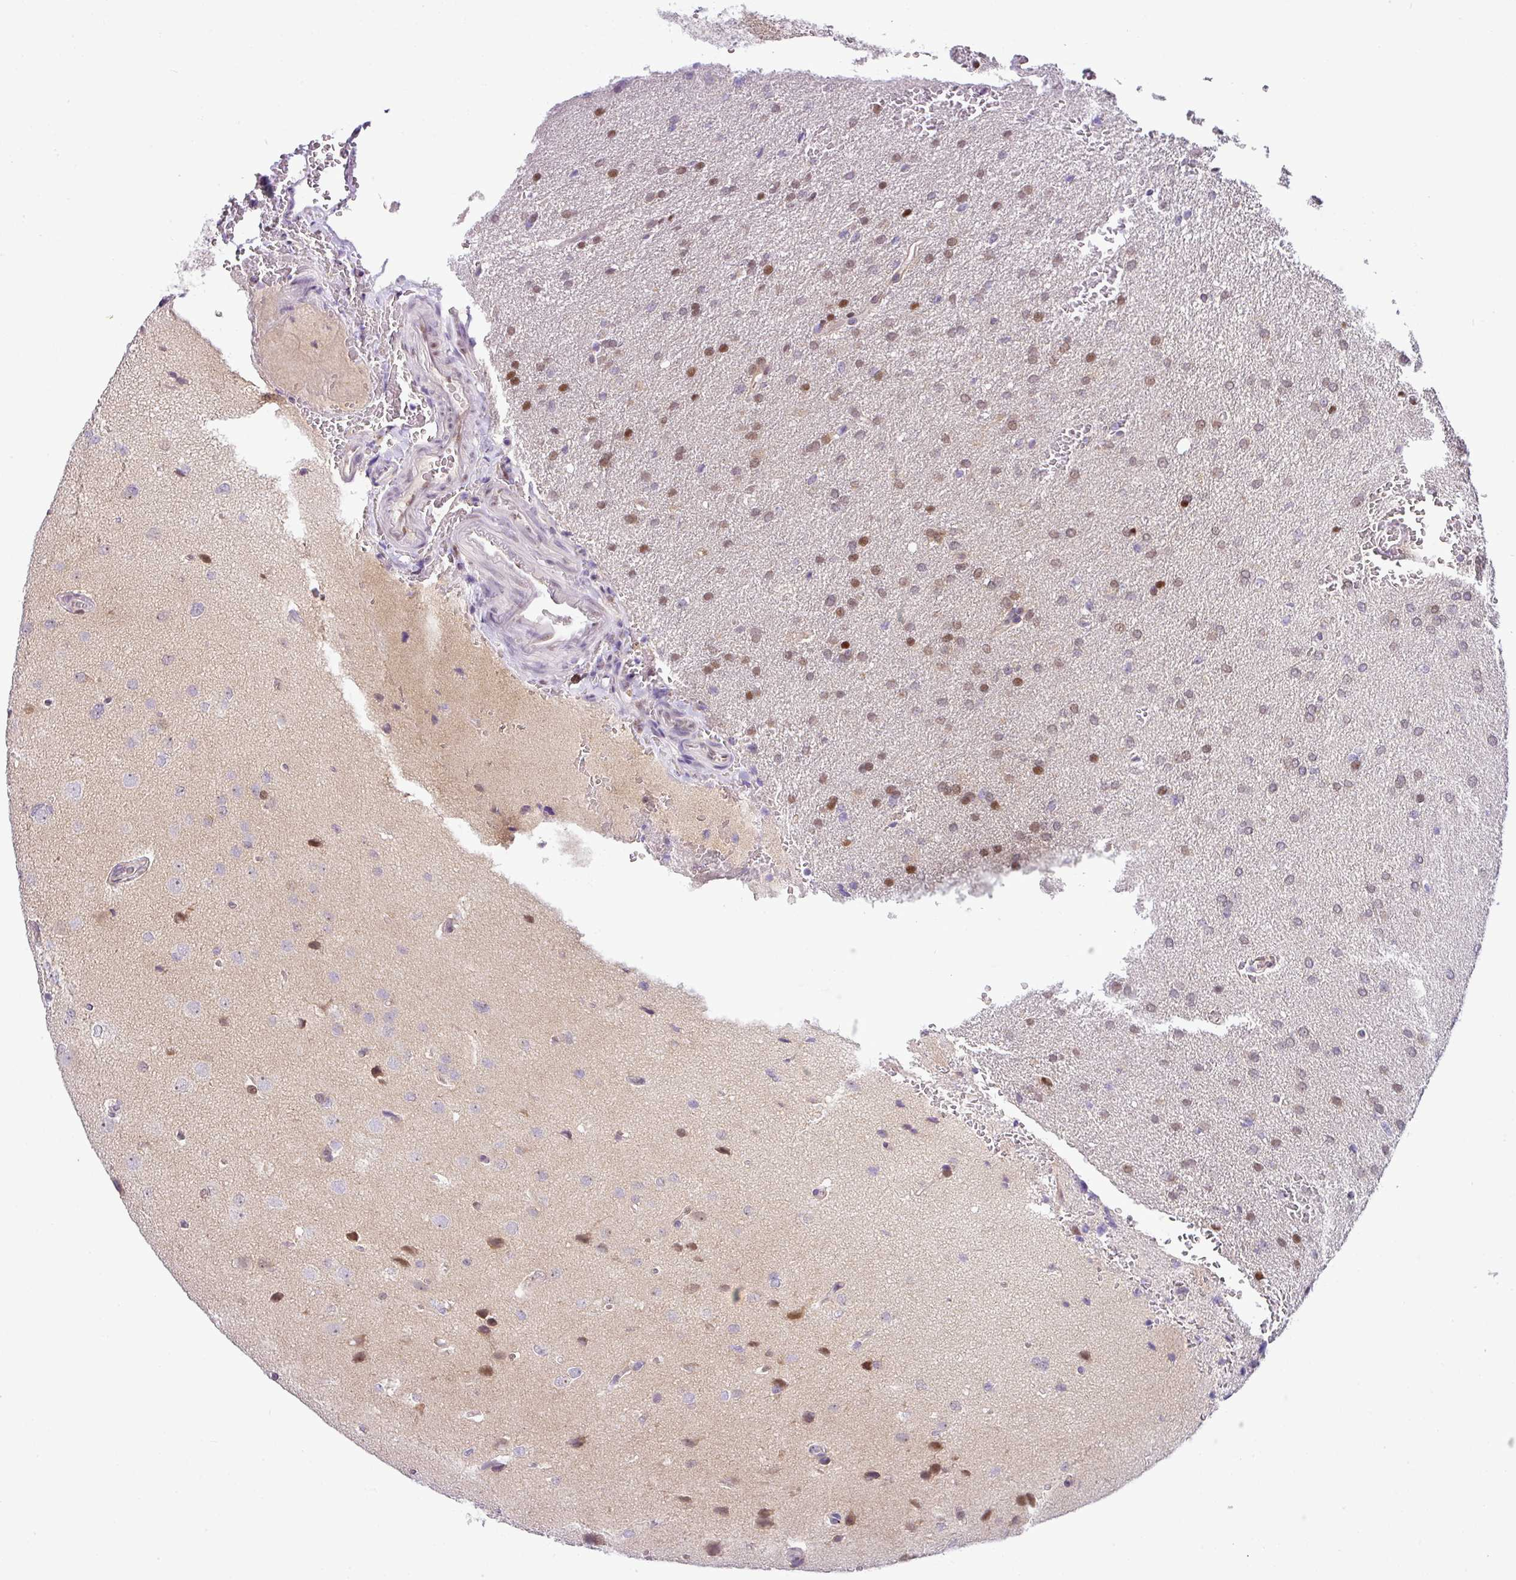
{"staining": {"intensity": "moderate", "quantity": "<25%", "location": "nuclear"}, "tissue": "glioma", "cell_type": "Tumor cells", "image_type": "cancer", "snomed": [{"axis": "morphology", "description": "Glioma, malignant, Low grade"}, {"axis": "topography", "description": "Brain"}], "caption": "Human glioma stained with a protein marker demonstrates moderate staining in tumor cells.", "gene": "NDUFB2", "patient": {"sex": "female", "age": 33}}